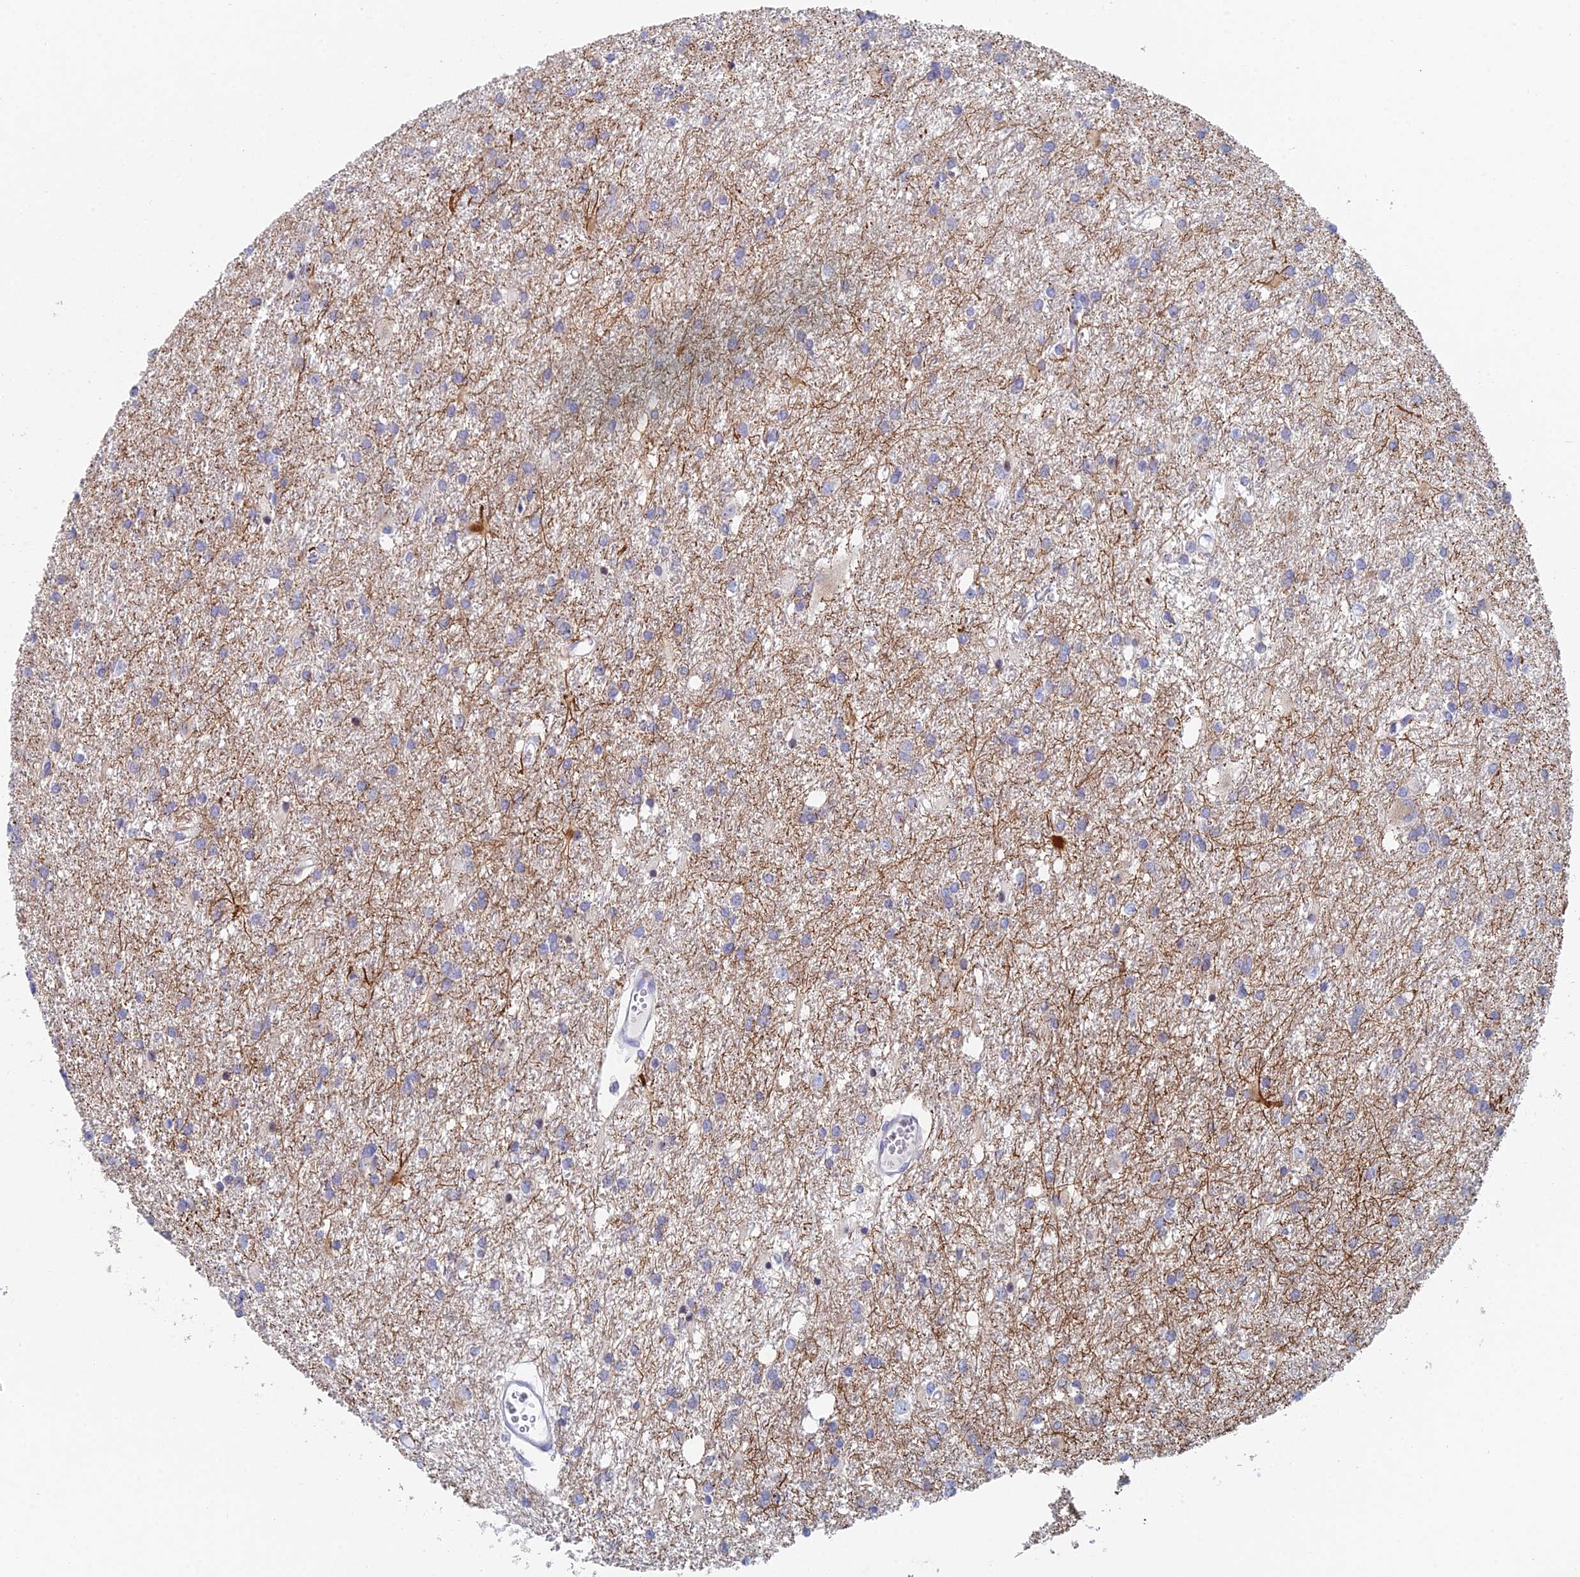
{"staining": {"intensity": "negative", "quantity": "none", "location": "none"}, "tissue": "glioma", "cell_type": "Tumor cells", "image_type": "cancer", "snomed": [{"axis": "morphology", "description": "Glioma, malignant, High grade"}, {"axis": "topography", "description": "Brain"}], "caption": "Immunohistochemistry (IHC) histopathology image of neoplastic tissue: human malignant glioma (high-grade) stained with DAB demonstrates no significant protein positivity in tumor cells.", "gene": "ACSM1", "patient": {"sex": "female", "age": 50}}